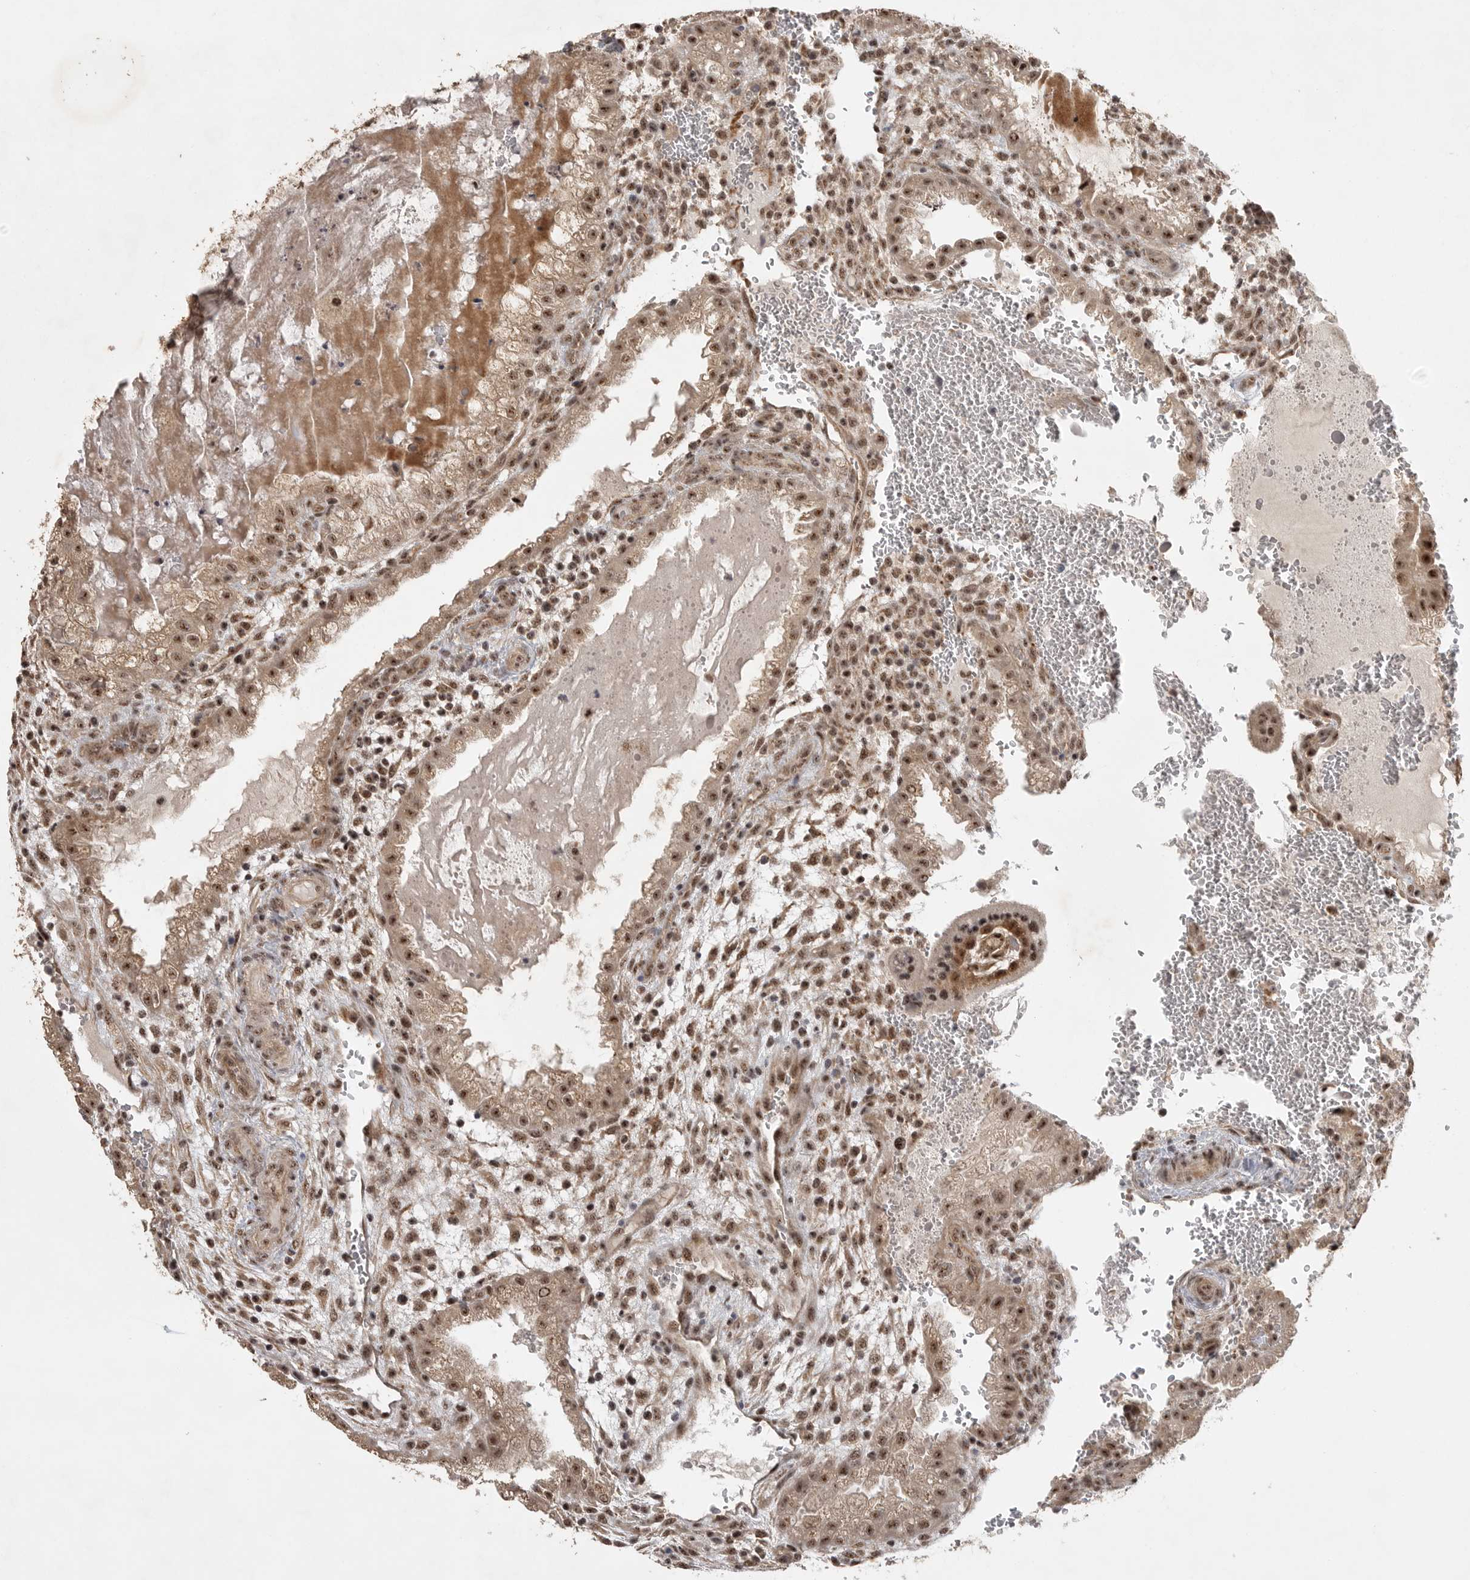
{"staining": {"intensity": "moderate", "quantity": ">75%", "location": "cytoplasmic/membranous,nuclear"}, "tissue": "placenta", "cell_type": "Decidual cells", "image_type": "normal", "snomed": [{"axis": "morphology", "description": "Normal tissue, NOS"}, {"axis": "topography", "description": "Placenta"}], "caption": "Decidual cells exhibit moderate cytoplasmic/membranous,nuclear expression in approximately >75% of cells in unremarkable placenta. The staining was performed using DAB (3,3'-diaminobenzidine) to visualize the protein expression in brown, while the nuclei were stained in blue with hematoxylin (Magnification: 20x).", "gene": "POMP", "patient": {"sex": "female", "age": 35}}